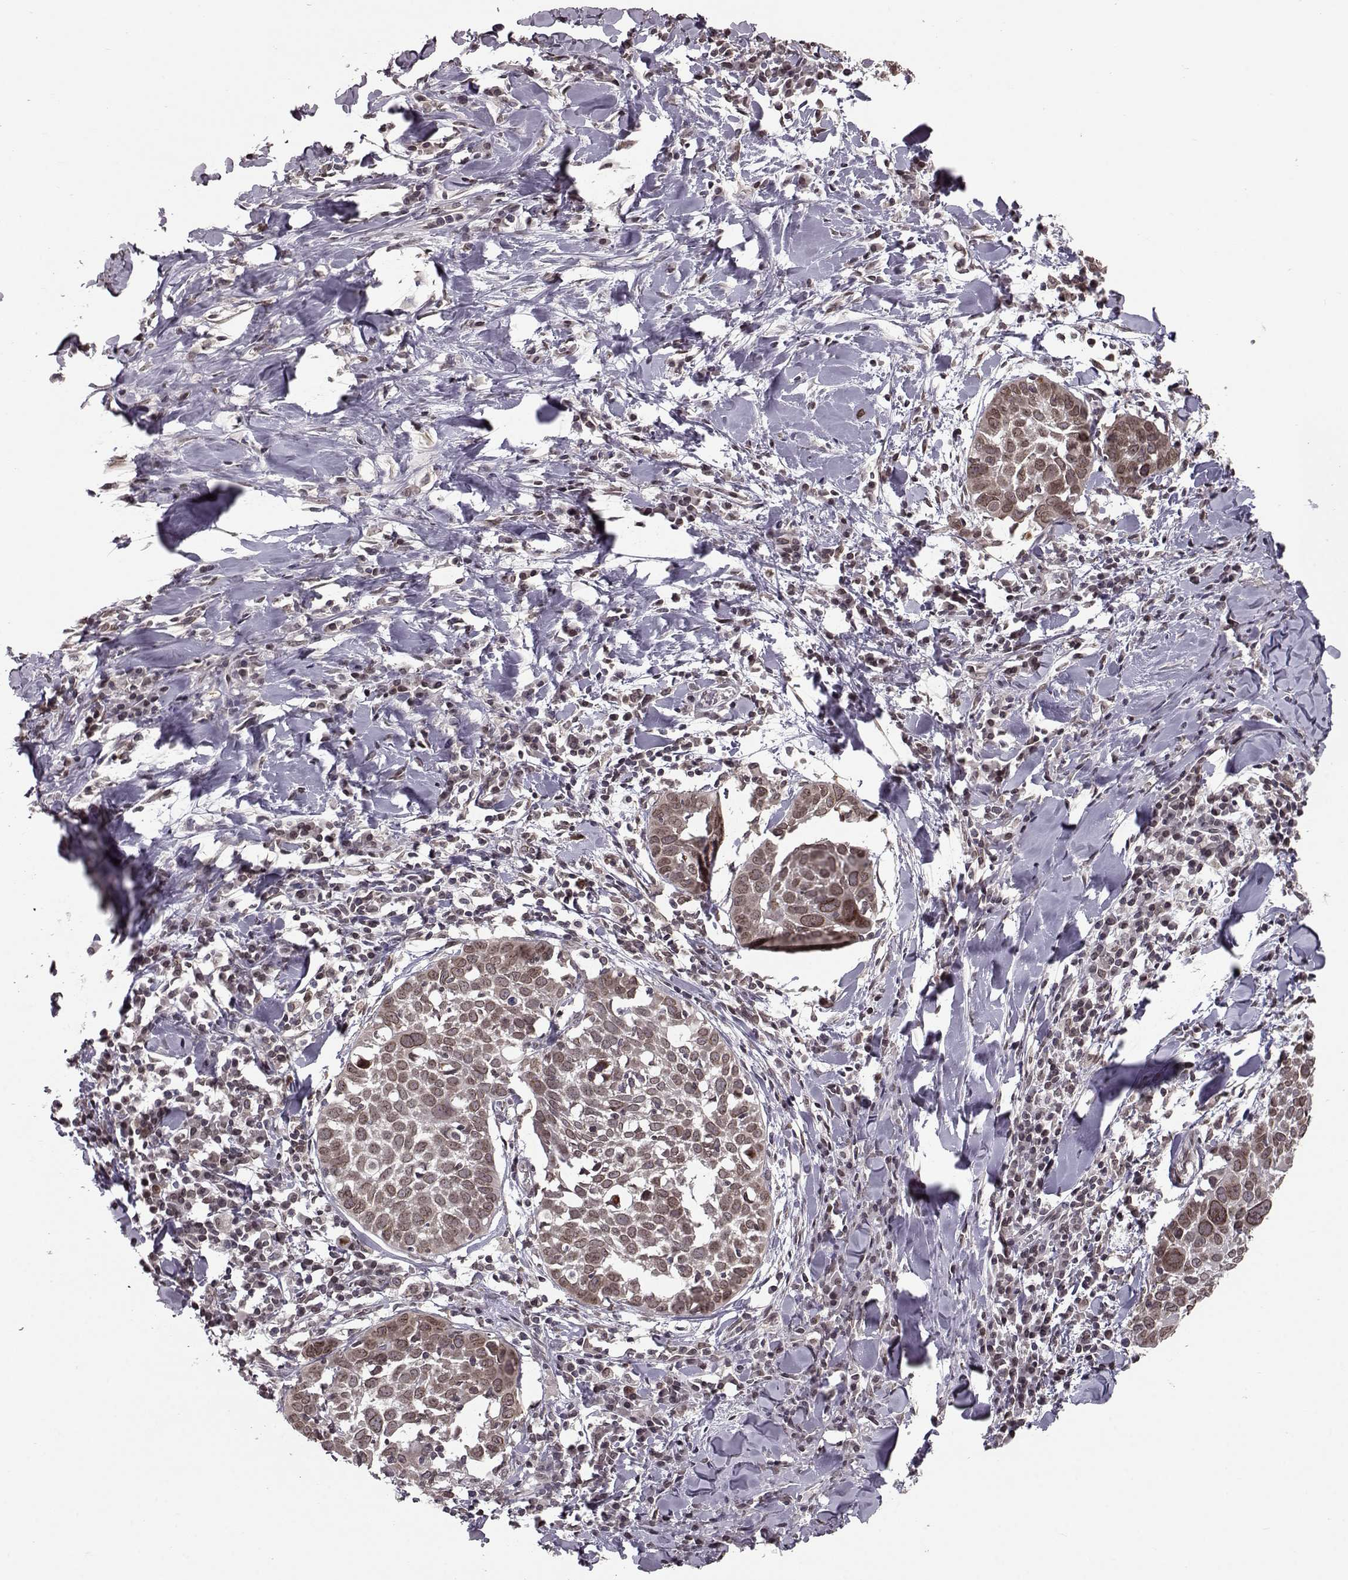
{"staining": {"intensity": "weak", "quantity": ">75%", "location": "cytoplasmic/membranous,nuclear"}, "tissue": "lung cancer", "cell_type": "Tumor cells", "image_type": "cancer", "snomed": [{"axis": "morphology", "description": "Squamous cell carcinoma, NOS"}, {"axis": "topography", "description": "Lung"}], "caption": "This is an image of immunohistochemistry (IHC) staining of lung squamous cell carcinoma, which shows weak positivity in the cytoplasmic/membranous and nuclear of tumor cells.", "gene": "NUP37", "patient": {"sex": "male", "age": 57}}